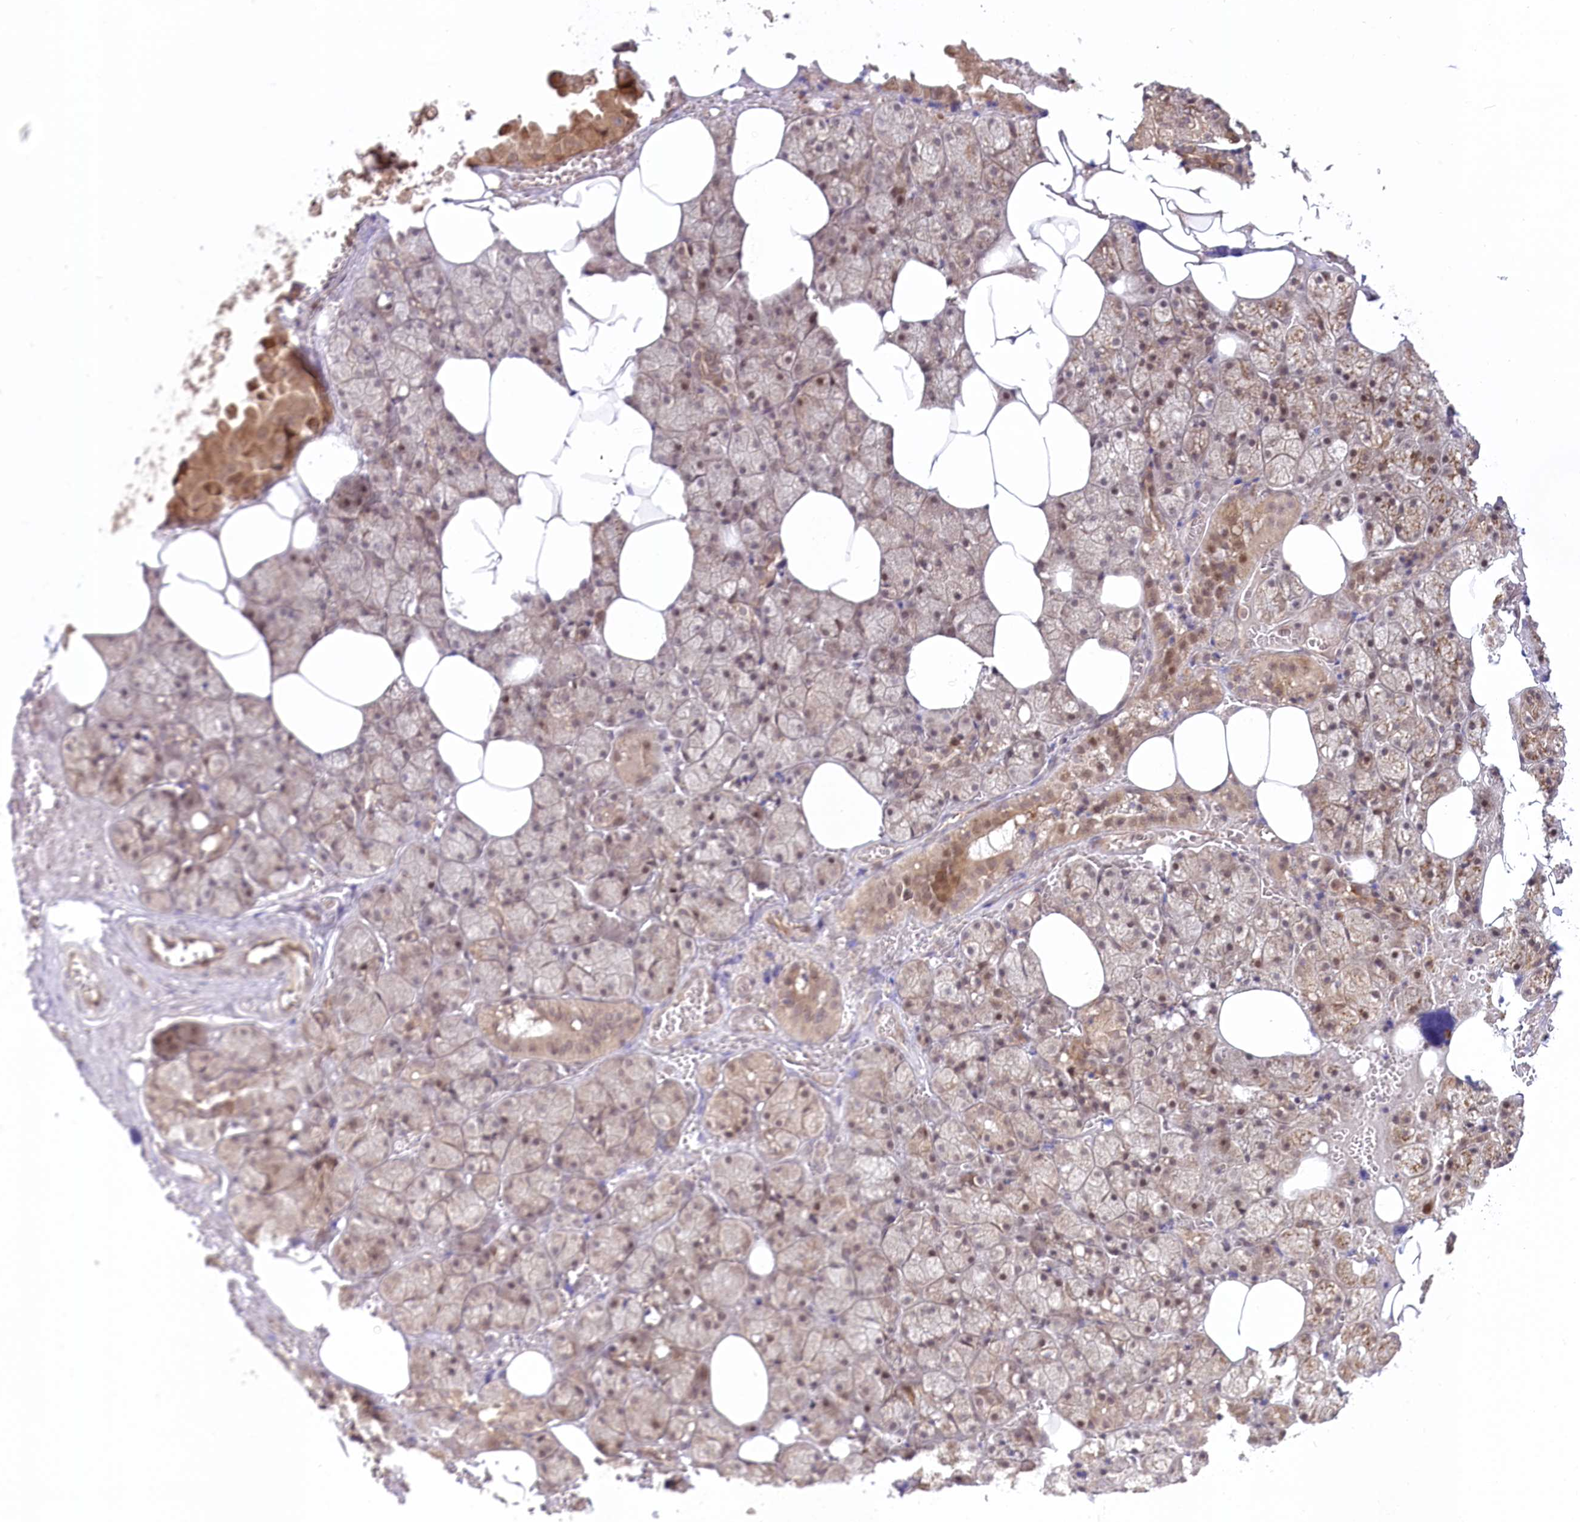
{"staining": {"intensity": "moderate", "quantity": "<25%", "location": "cytoplasmic/membranous"}, "tissue": "salivary gland", "cell_type": "Glandular cells", "image_type": "normal", "snomed": [{"axis": "morphology", "description": "Normal tissue, NOS"}, {"axis": "topography", "description": "Salivary gland"}], "caption": "Immunohistochemical staining of unremarkable salivary gland shows low levels of moderate cytoplasmic/membranous staining in about <25% of glandular cells. The protein of interest is stained brown, and the nuclei are stained in blue (DAB (3,3'-diaminobenzidine) IHC with brightfield microscopy, high magnification).", "gene": "CEP70", "patient": {"sex": "male", "age": 62}}